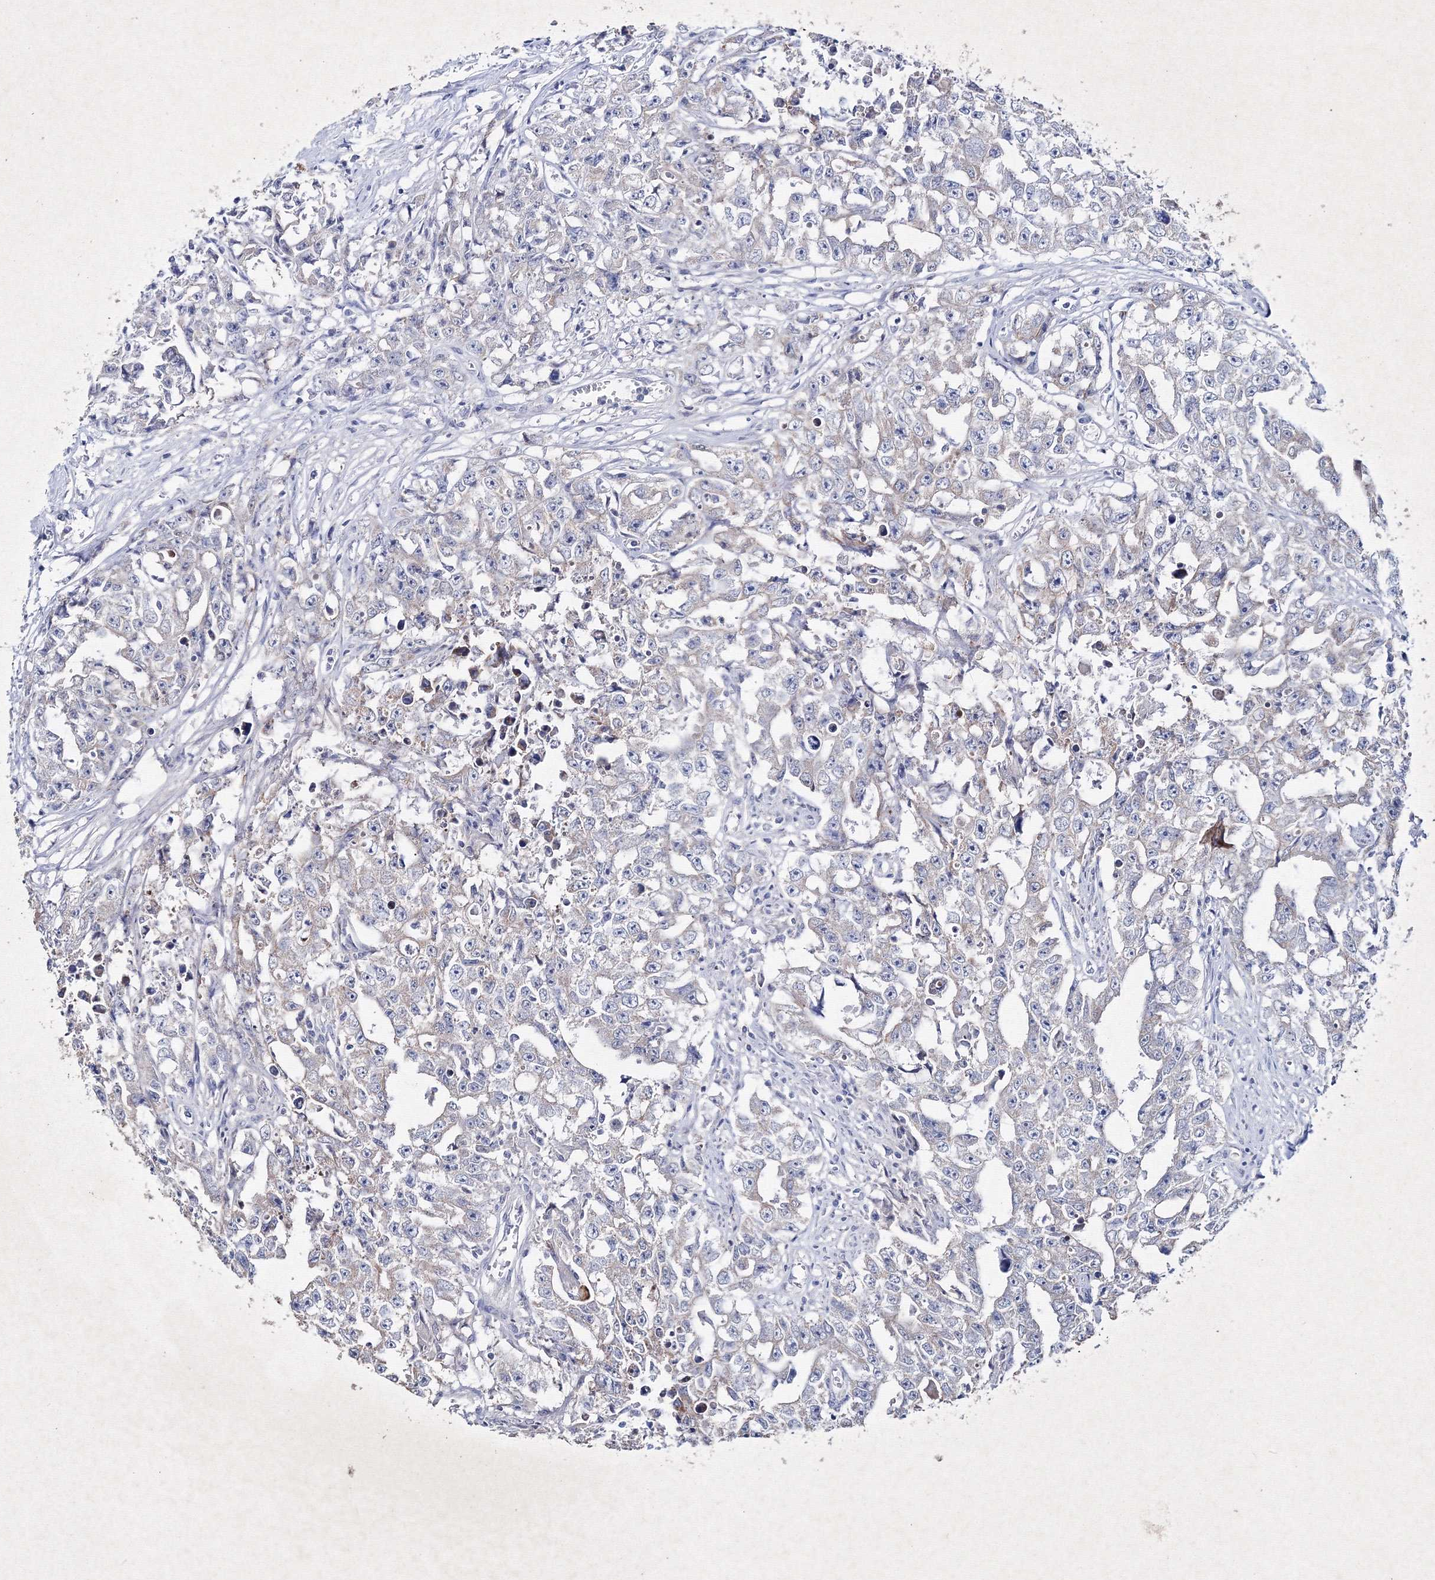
{"staining": {"intensity": "negative", "quantity": "none", "location": "none"}, "tissue": "testis cancer", "cell_type": "Tumor cells", "image_type": "cancer", "snomed": [{"axis": "morphology", "description": "Seminoma, NOS"}, {"axis": "morphology", "description": "Carcinoma, Embryonal, NOS"}, {"axis": "topography", "description": "Testis"}], "caption": "This is an immunohistochemistry histopathology image of testis cancer. There is no expression in tumor cells.", "gene": "SMIM29", "patient": {"sex": "male", "age": 43}}